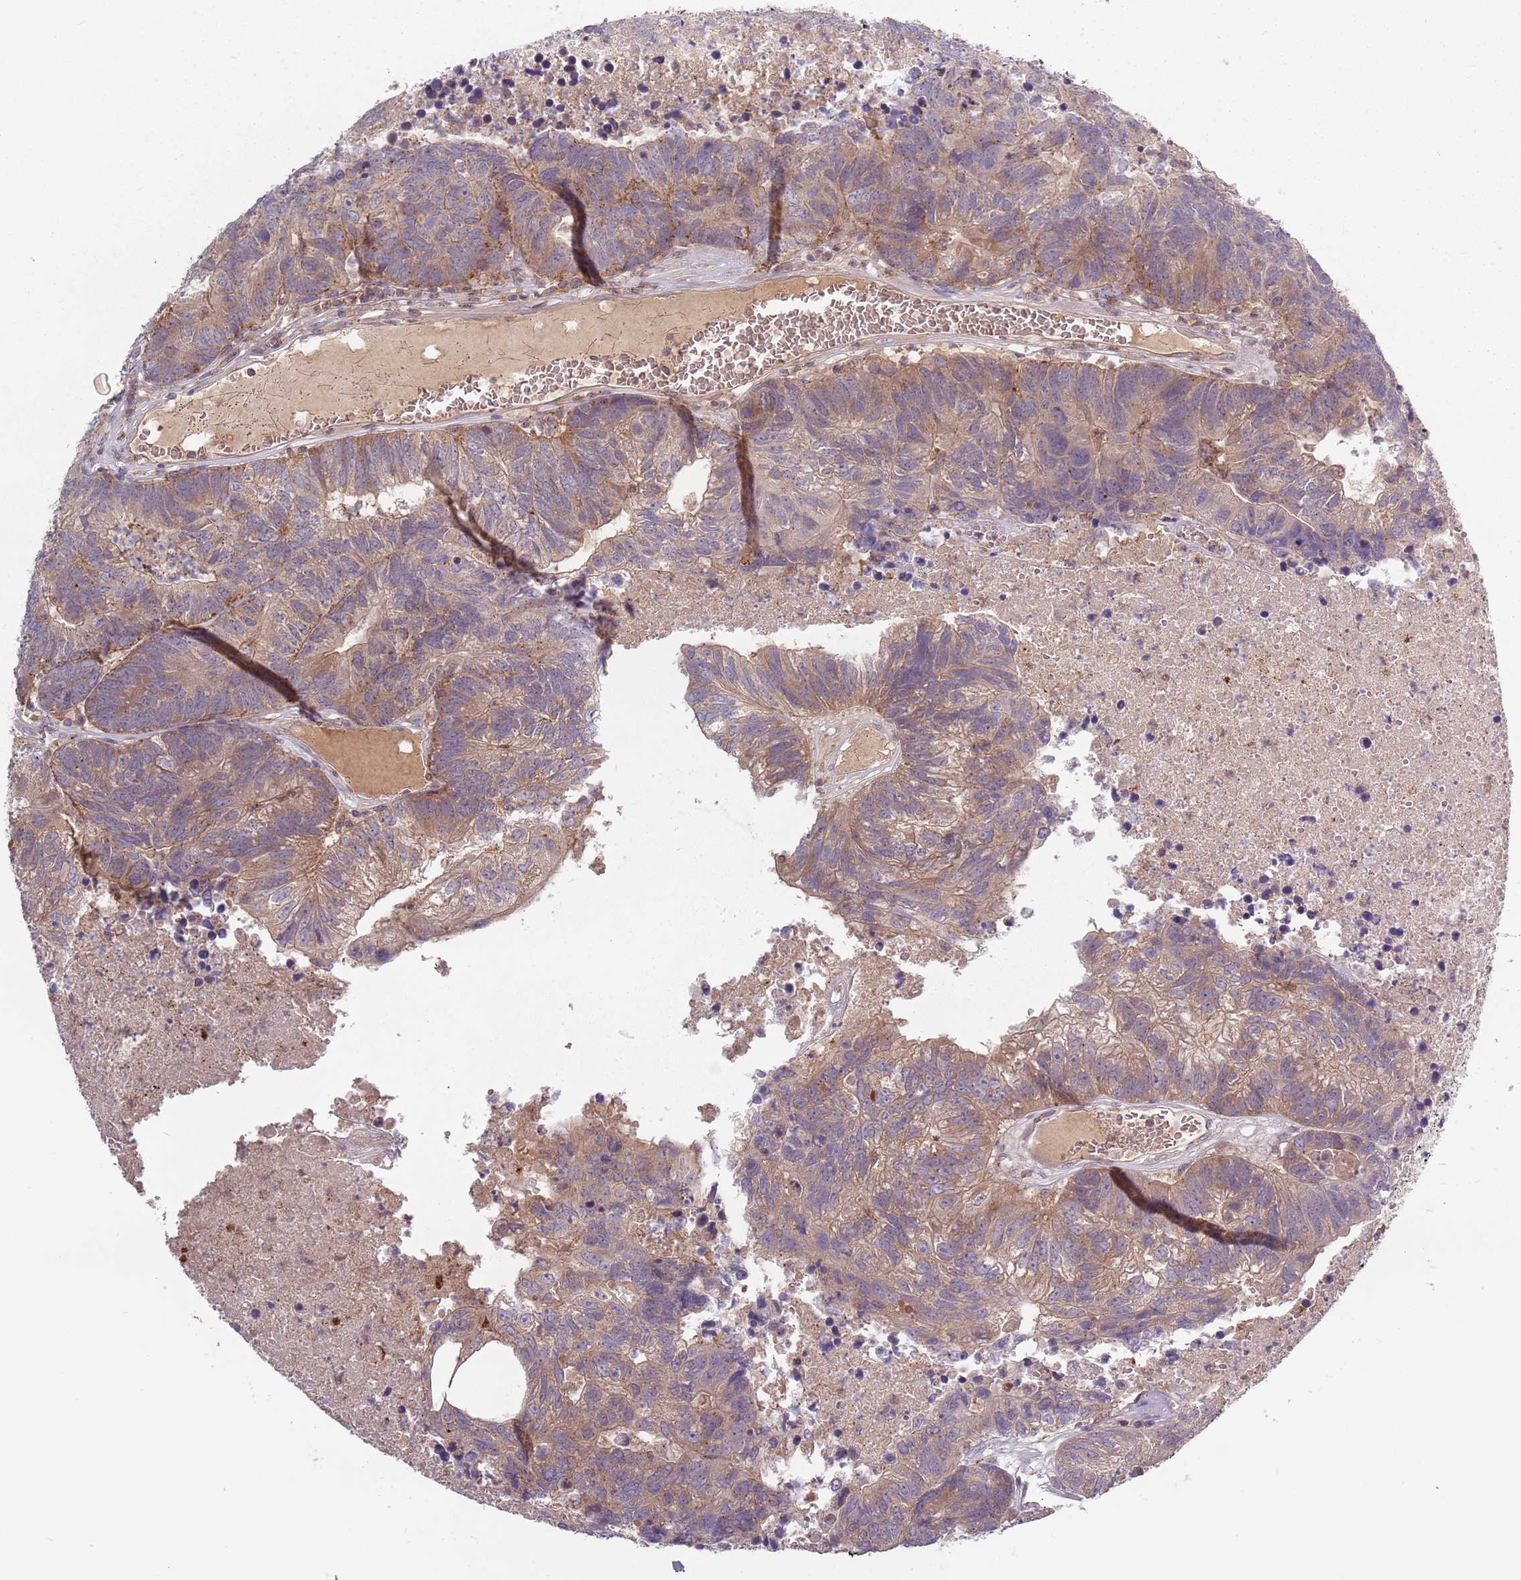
{"staining": {"intensity": "moderate", "quantity": "25%-75%", "location": "cytoplasmic/membranous"}, "tissue": "colorectal cancer", "cell_type": "Tumor cells", "image_type": "cancer", "snomed": [{"axis": "morphology", "description": "Adenocarcinoma, NOS"}, {"axis": "topography", "description": "Colon"}], "caption": "There is medium levels of moderate cytoplasmic/membranous staining in tumor cells of colorectal cancer, as demonstrated by immunohistochemical staining (brown color).", "gene": "ASB13", "patient": {"sex": "female", "age": 48}}